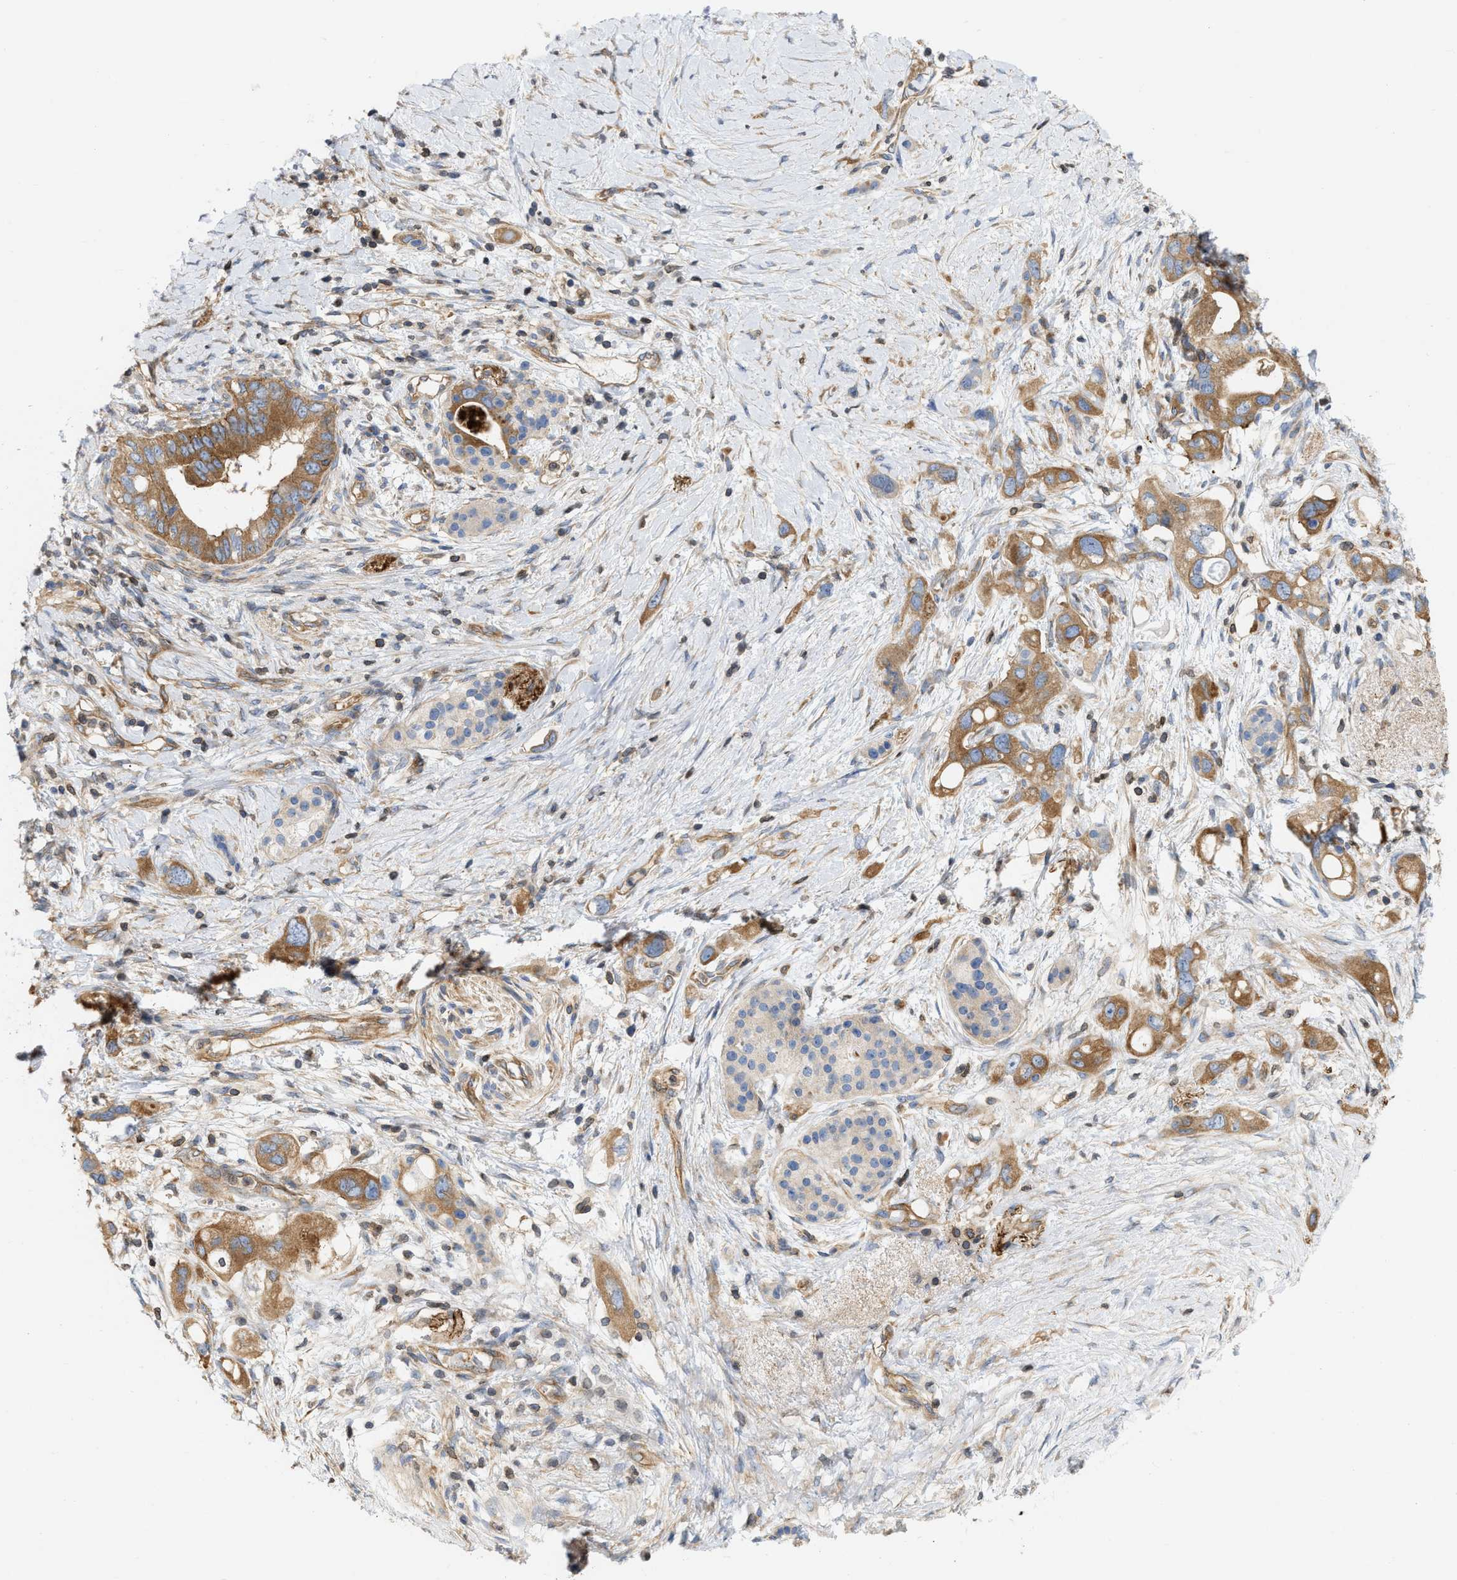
{"staining": {"intensity": "moderate", "quantity": ">75%", "location": "cytoplasmic/membranous"}, "tissue": "pancreatic cancer", "cell_type": "Tumor cells", "image_type": "cancer", "snomed": [{"axis": "morphology", "description": "Adenocarcinoma, NOS"}, {"axis": "topography", "description": "Pancreas"}], "caption": "Adenocarcinoma (pancreatic) tissue shows moderate cytoplasmic/membranous expression in approximately >75% of tumor cells, visualized by immunohistochemistry. (Brightfield microscopy of DAB IHC at high magnification).", "gene": "STRN", "patient": {"sex": "female", "age": 56}}